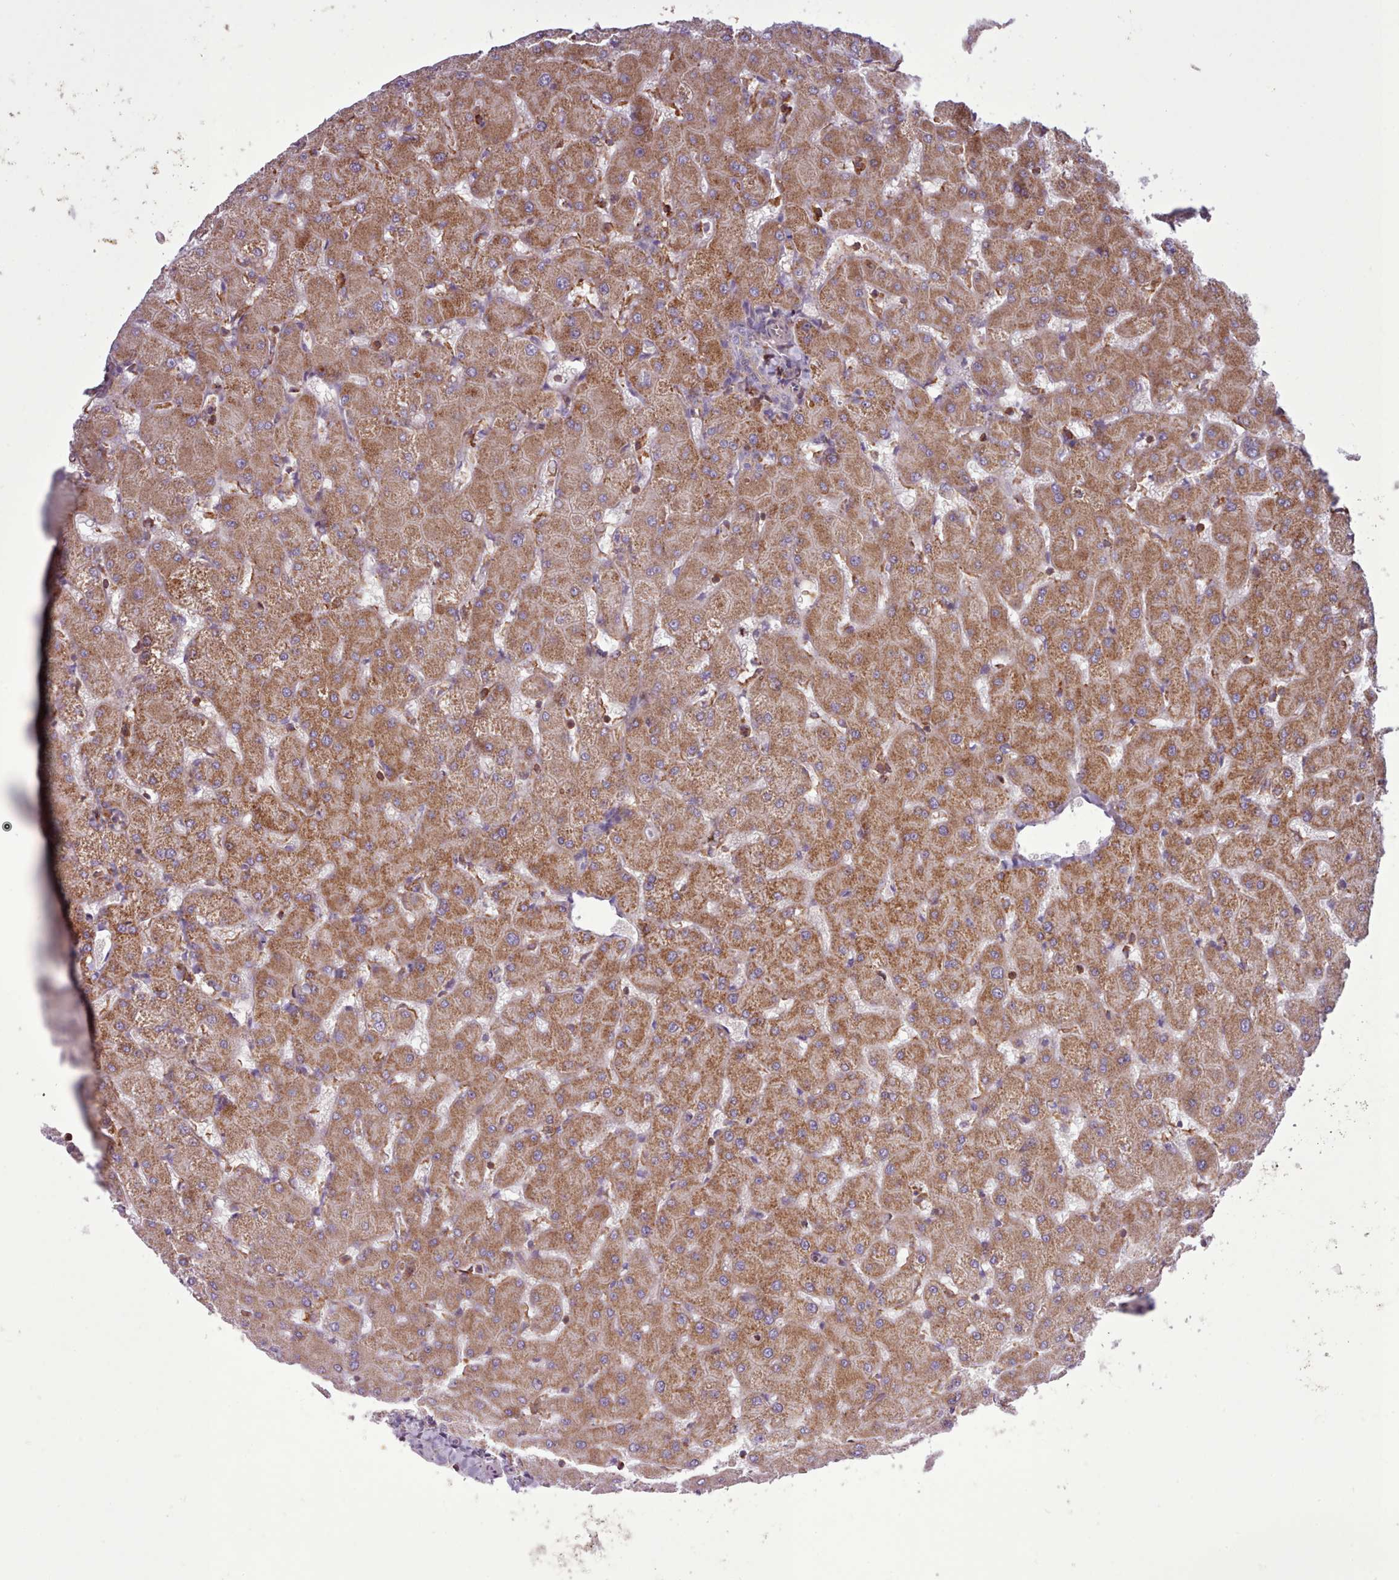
{"staining": {"intensity": "negative", "quantity": "none", "location": "none"}, "tissue": "liver", "cell_type": "Cholangiocytes", "image_type": "normal", "snomed": [{"axis": "morphology", "description": "Normal tissue, NOS"}, {"axis": "topography", "description": "Liver"}], "caption": "Immunohistochemistry histopathology image of benign human liver stained for a protein (brown), which exhibits no staining in cholangiocytes. Nuclei are stained in blue.", "gene": "TENT4B", "patient": {"sex": "female", "age": 63}}